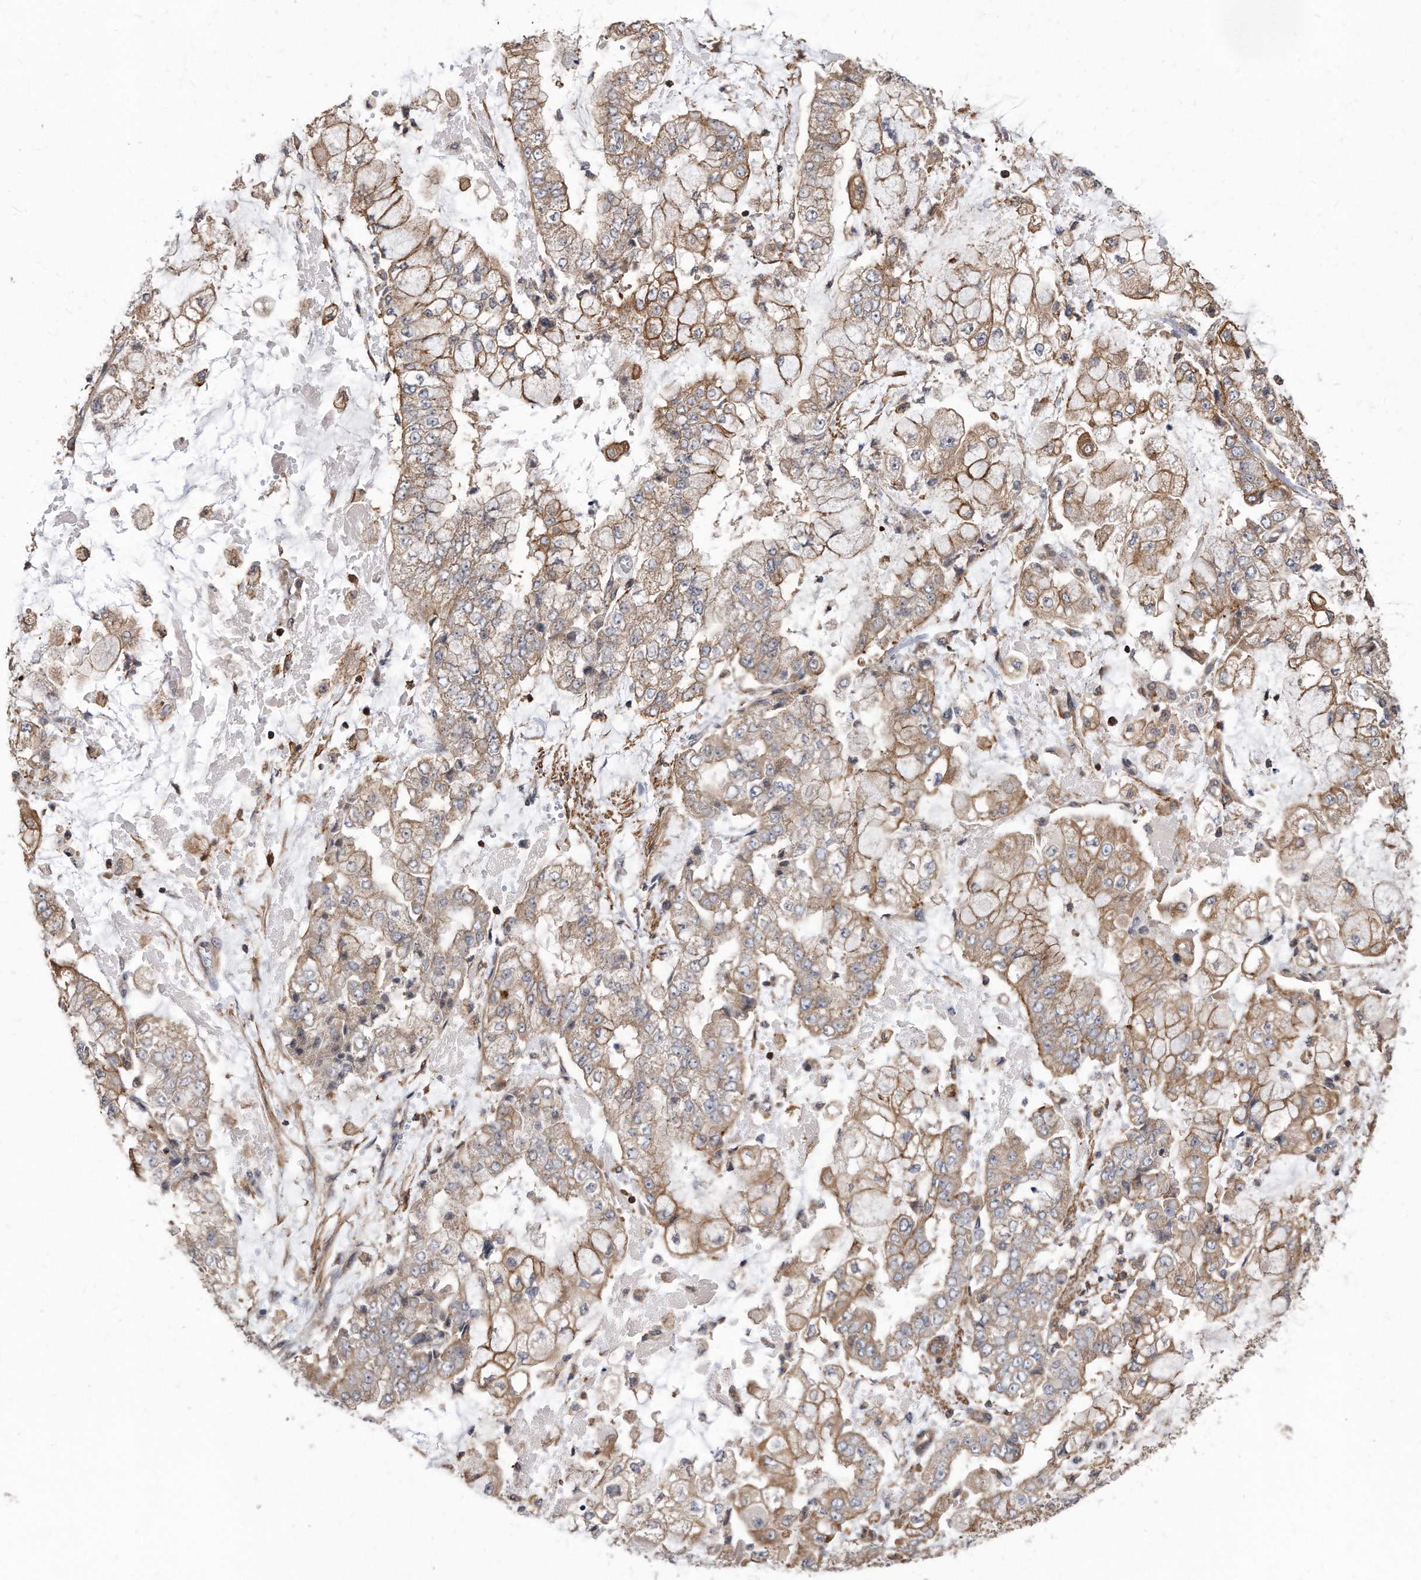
{"staining": {"intensity": "moderate", "quantity": ">75%", "location": "cytoplasmic/membranous"}, "tissue": "stomach cancer", "cell_type": "Tumor cells", "image_type": "cancer", "snomed": [{"axis": "morphology", "description": "Adenocarcinoma, NOS"}, {"axis": "topography", "description": "Stomach"}], "caption": "Tumor cells exhibit moderate cytoplasmic/membranous positivity in about >75% of cells in stomach cancer. The protein is shown in brown color, while the nuclei are stained blue.", "gene": "TCP1", "patient": {"sex": "male", "age": 76}}